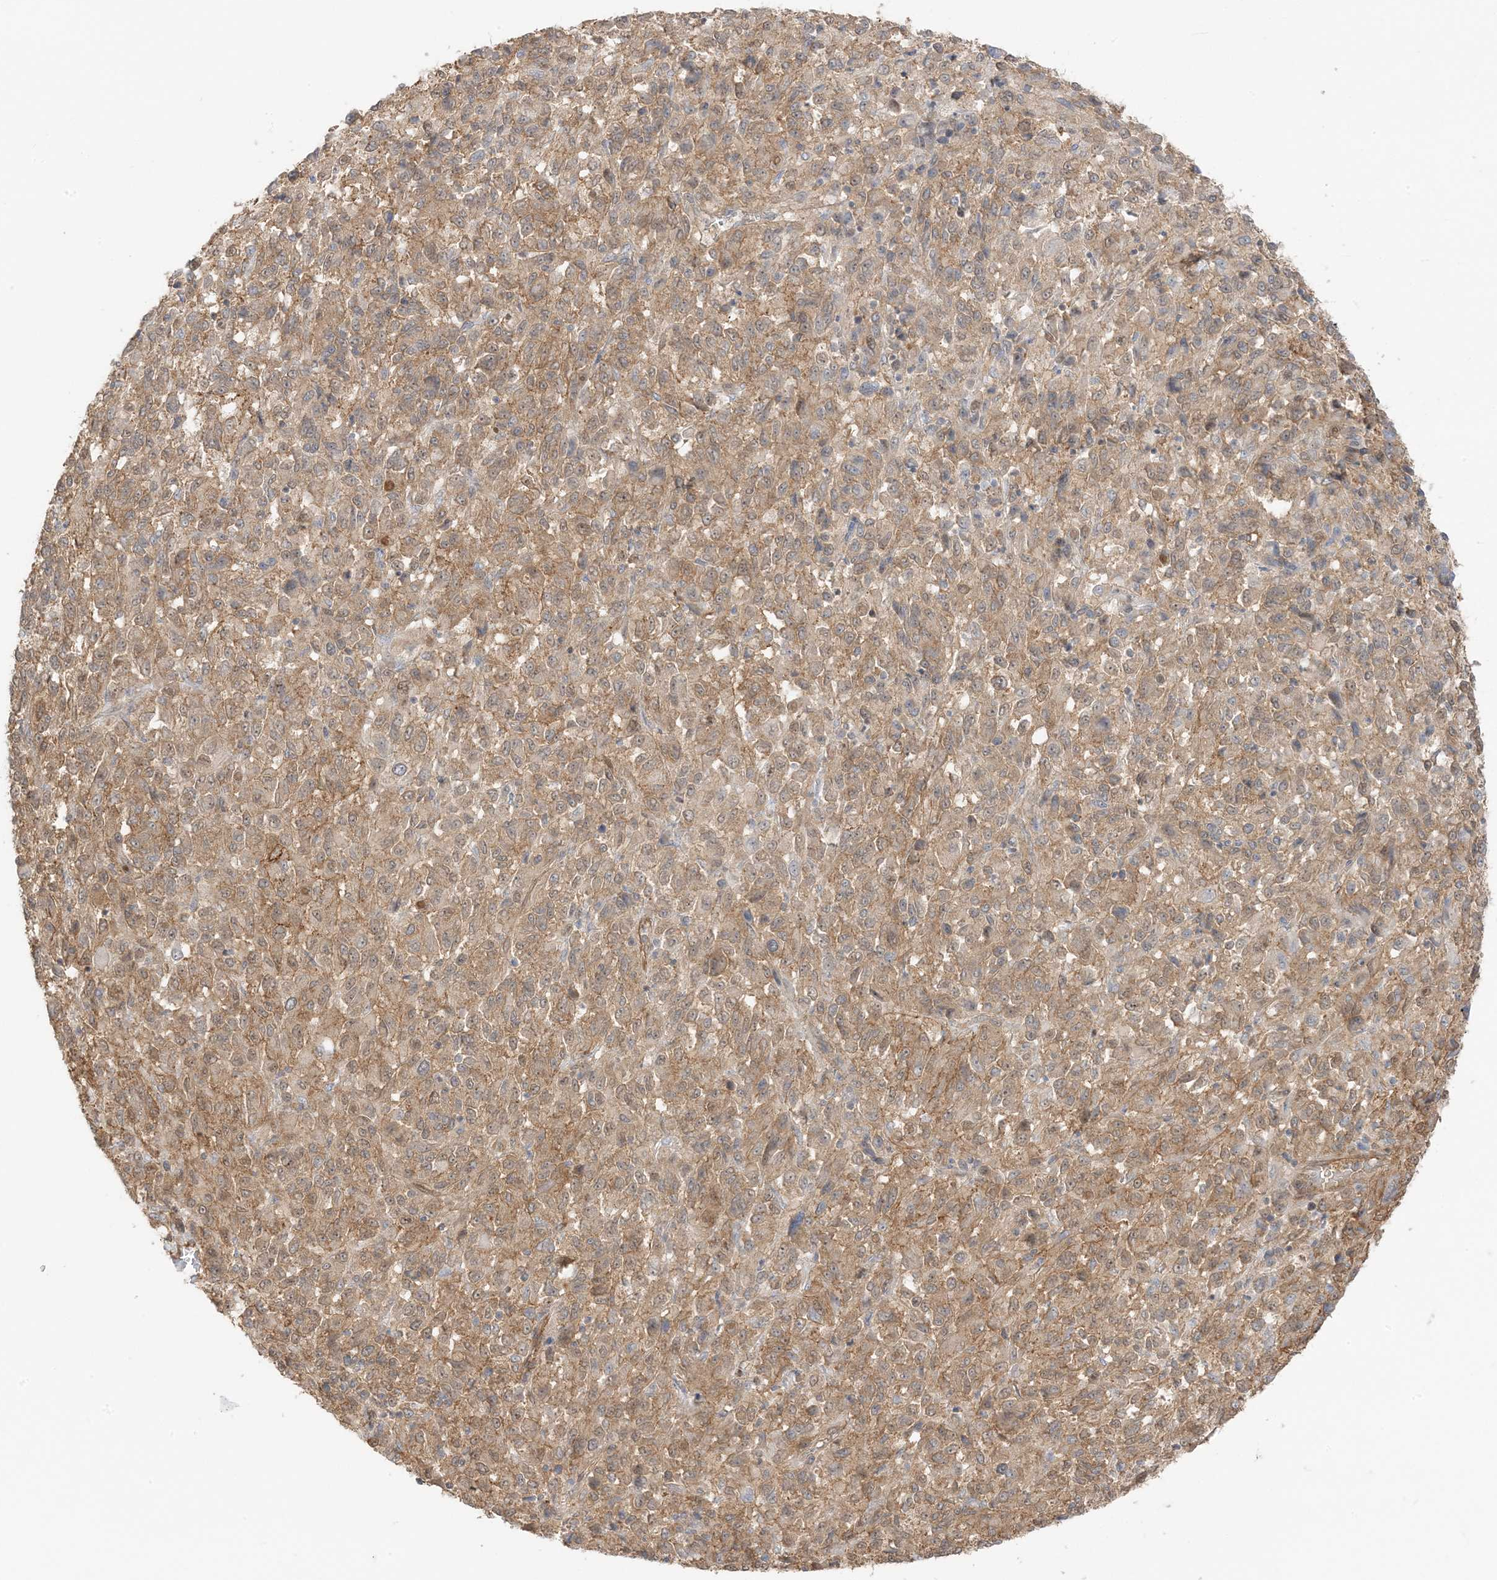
{"staining": {"intensity": "moderate", "quantity": ">75%", "location": "cytoplasmic/membranous"}, "tissue": "melanoma", "cell_type": "Tumor cells", "image_type": "cancer", "snomed": [{"axis": "morphology", "description": "Malignant melanoma, Metastatic site"}, {"axis": "topography", "description": "Lung"}], "caption": "The image displays a brown stain indicating the presence of a protein in the cytoplasmic/membranous of tumor cells in melanoma.", "gene": "UBAP2L", "patient": {"sex": "male", "age": 64}}